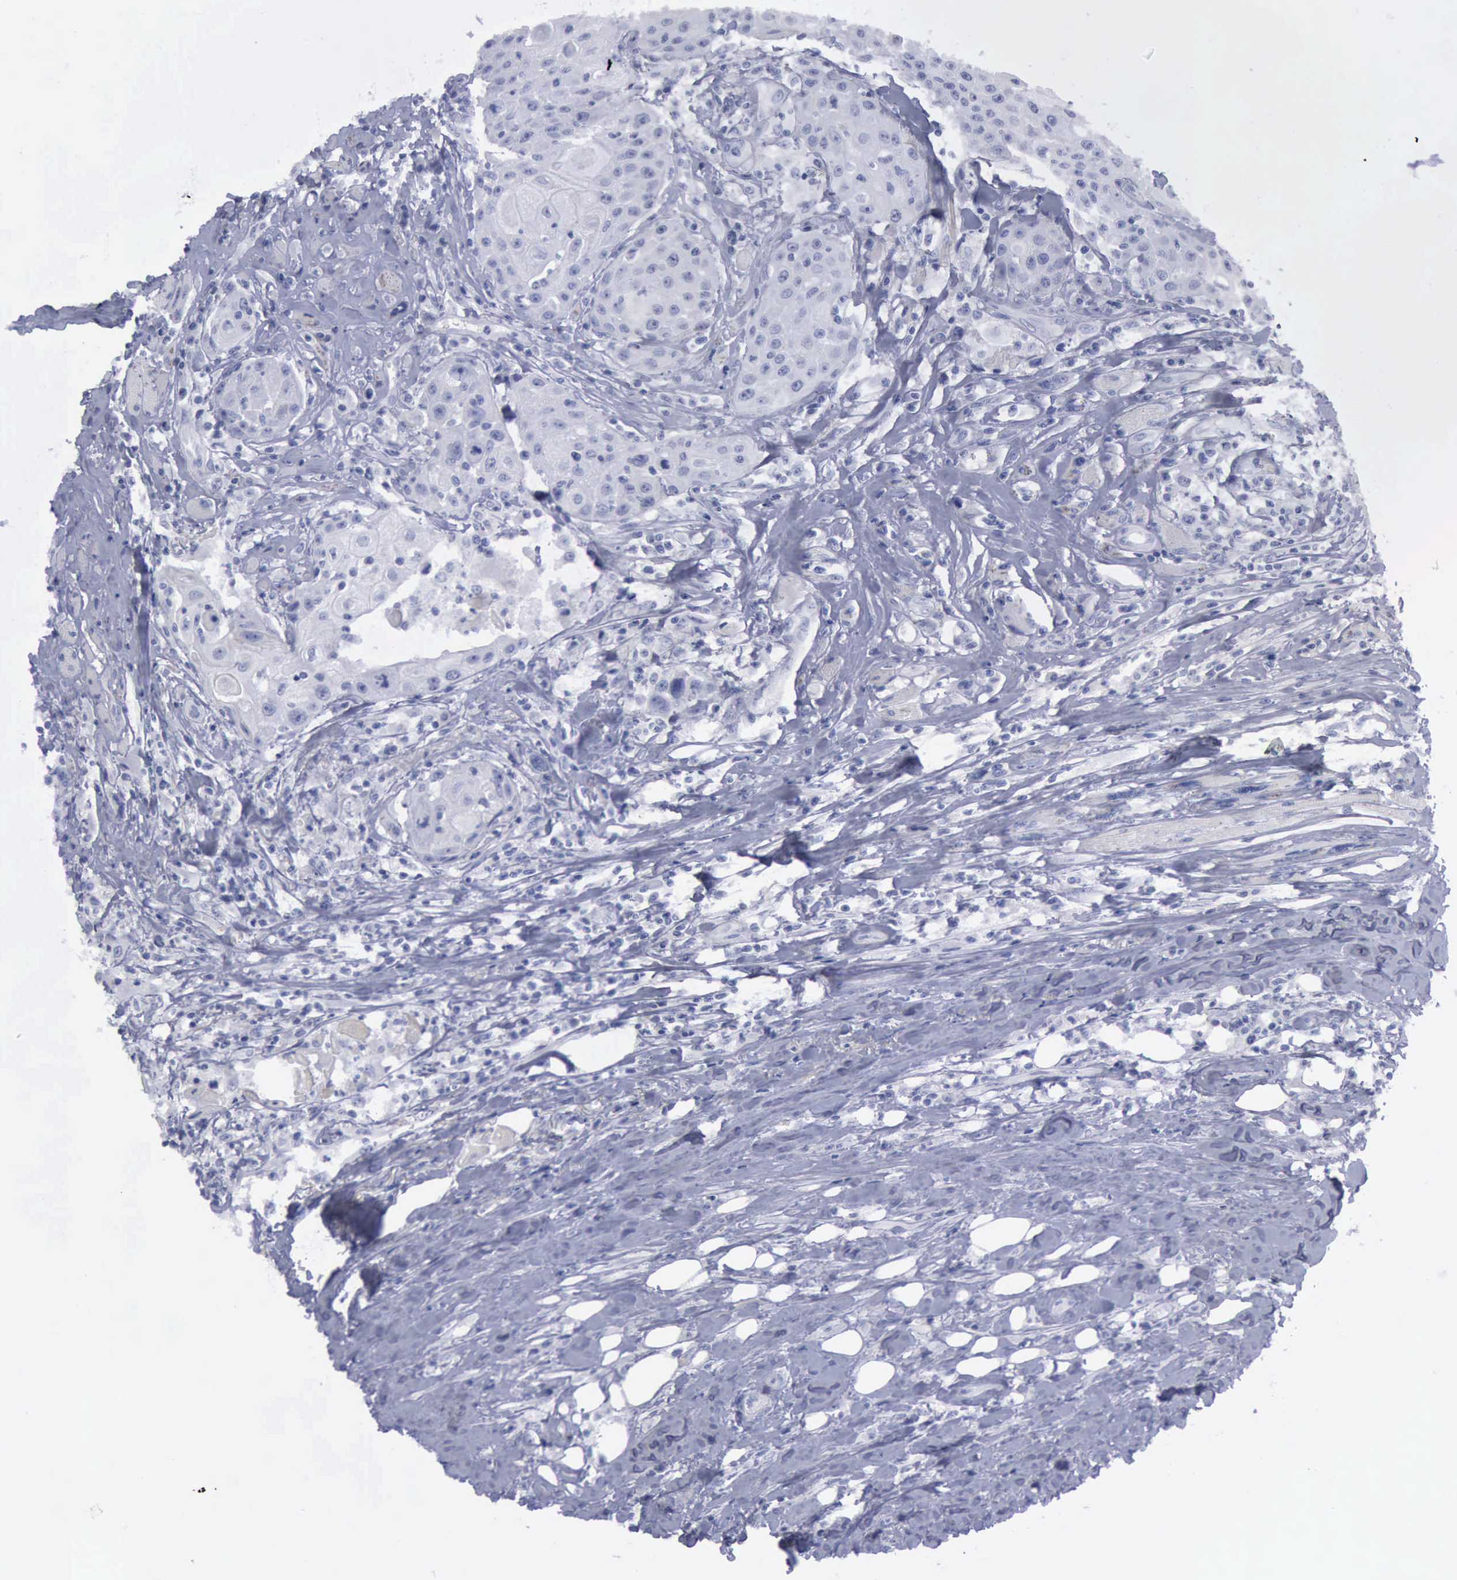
{"staining": {"intensity": "negative", "quantity": "none", "location": "none"}, "tissue": "head and neck cancer", "cell_type": "Tumor cells", "image_type": "cancer", "snomed": [{"axis": "morphology", "description": "Squamous cell carcinoma, NOS"}, {"axis": "topography", "description": "Oral tissue"}, {"axis": "topography", "description": "Head-Neck"}], "caption": "DAB immunohistochemical staining of human squamous cell carcinoma (head and neck) demonstrates no significant staining in tumor cells.", "gene": "KRT13", "patient": {"sex": "female", "age": 82}}